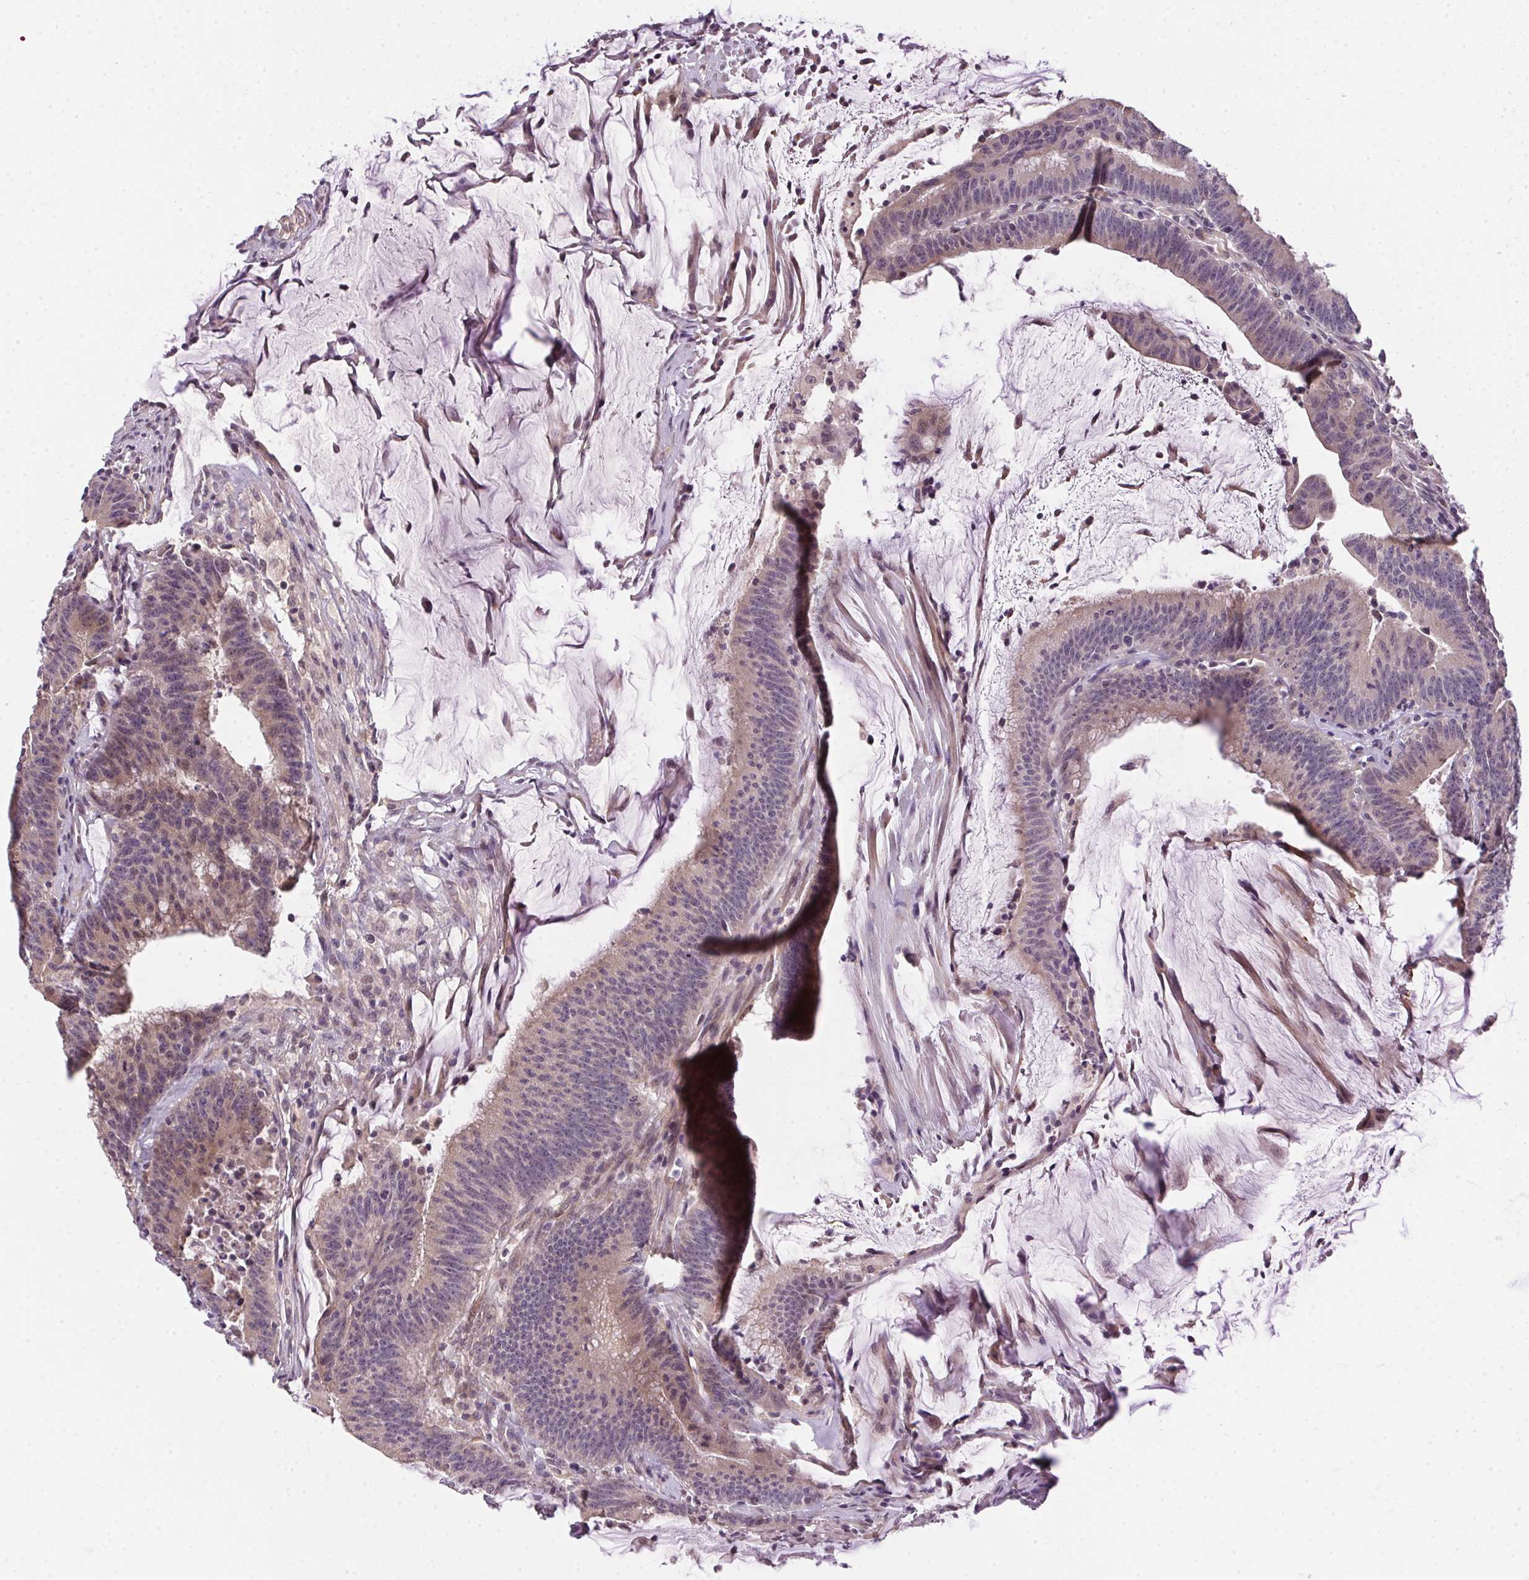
{"staining": {"intensity": "weak", "quantity": "<25%", "location": "nuclear"}, "tissue": "colorectal cancer", "cell_type": "Tumor cells", "image_type": "cancer", "snomed": [{"axis": "morphology", "description": "Adenocarcinoma, NOS"}, {"axis": "topography", "description": "Colon"}], "caption": "High magnification brightfield microscopy of colorectal cancer (adenocarcinoma) stained with DAB (brown) and counterstained with hematoxylin (blue): tumor cells show no significant positivity.", "gene": "CFAP92", "patient": {"sex": "female", "age": 78}}